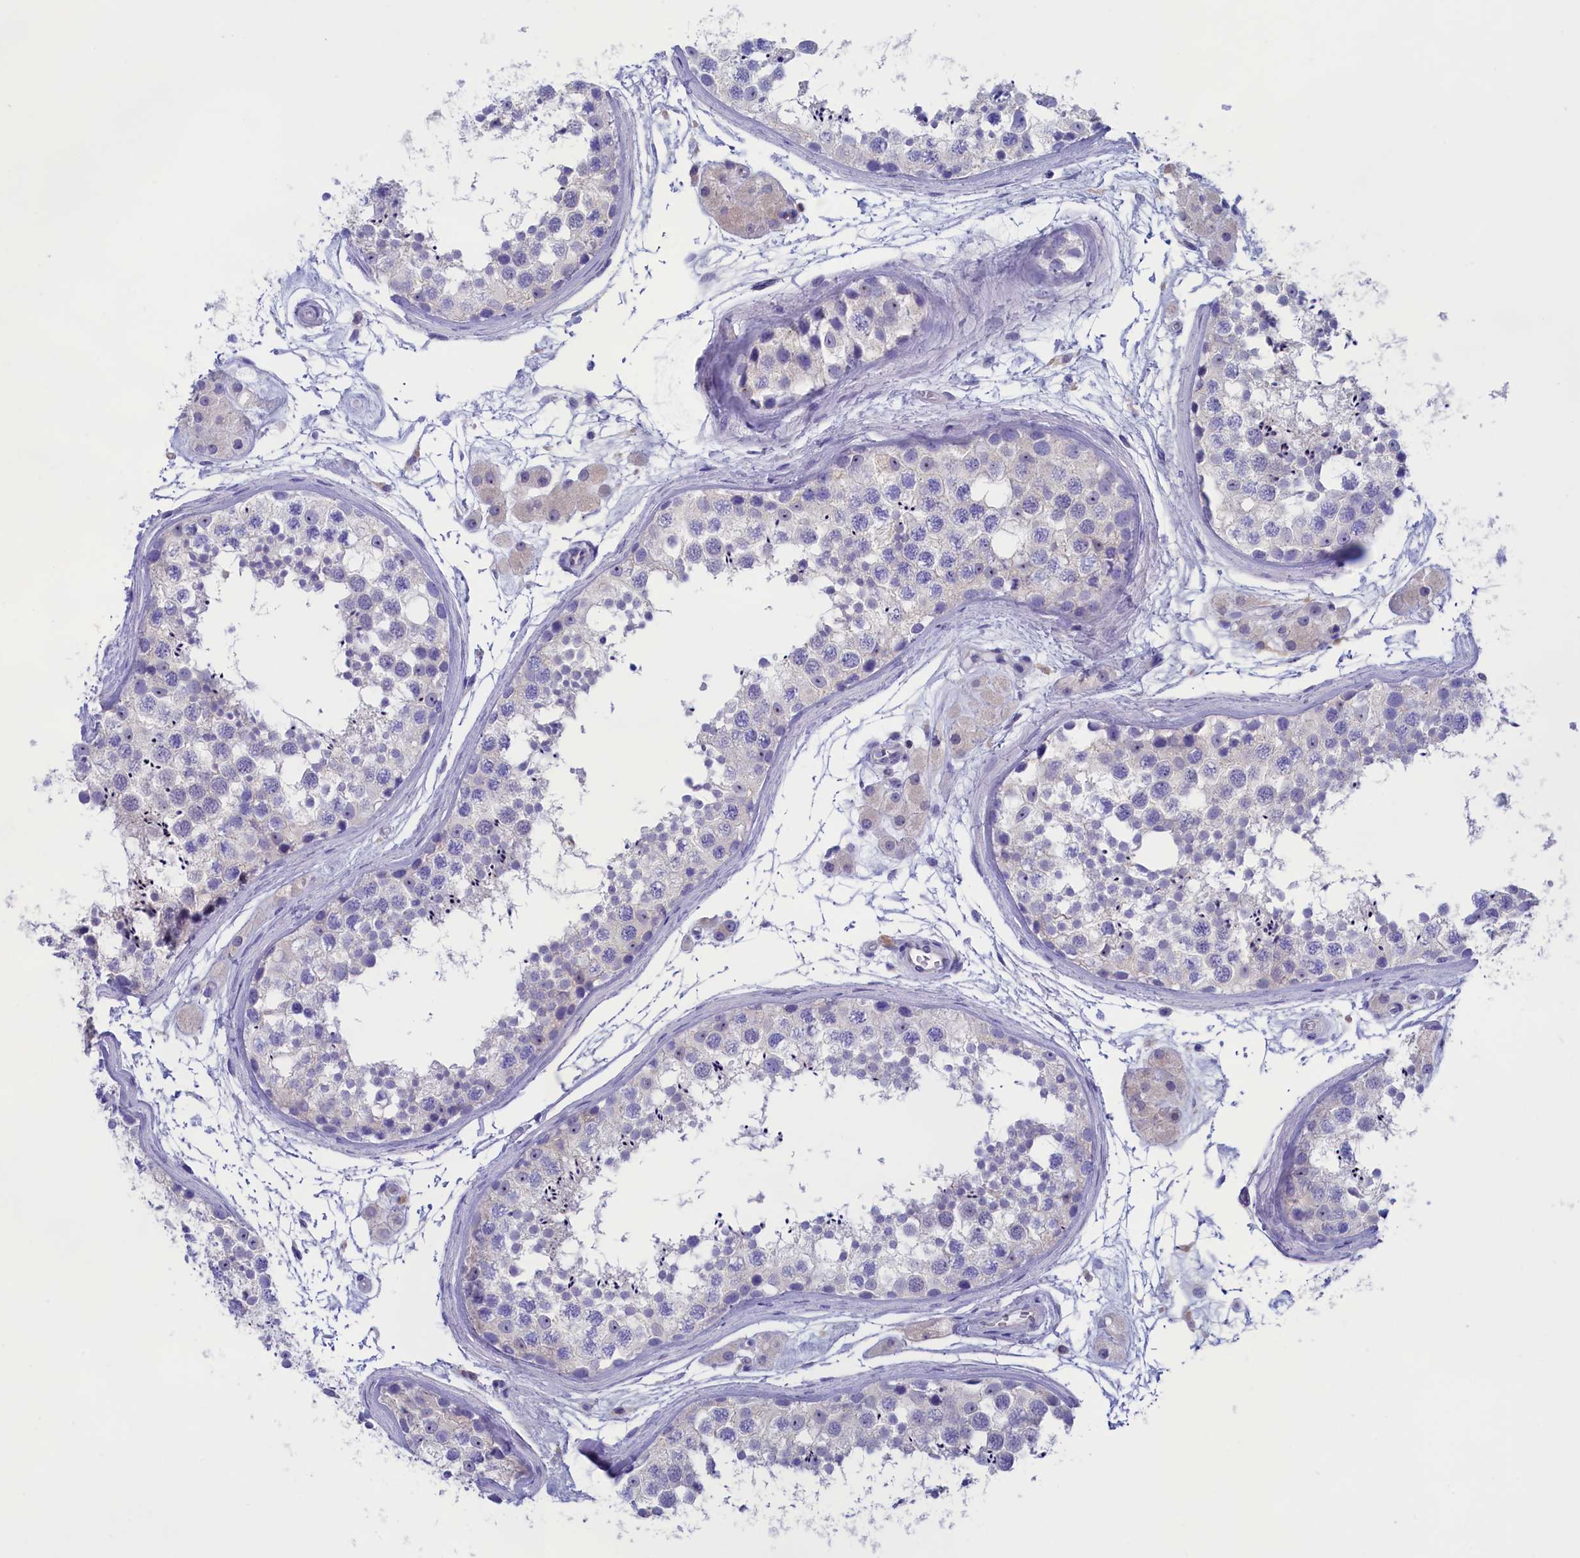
{"staining": {"intensity": "negative", "quantity": "none", "location": "none"}, "tissue": "testis", "cell_type": "Cells in seminiferous ducts", "image_type": "normal", "snomed": [{"axis": "morphology", "description": "Normal tissue, NOS"}, {"axis": "topography", "description": "Testis"}], "caption": "Immunohistochemical staining of unremarkable human testis displays no significant positivity in cells in seminiferous ducts. (Brightfield microscopy of DAB (3,3'-diaminobenzidine) IHC at high magnification).", "gene": "VPS35L", "patient": {"sex": "male", "age": 56}}